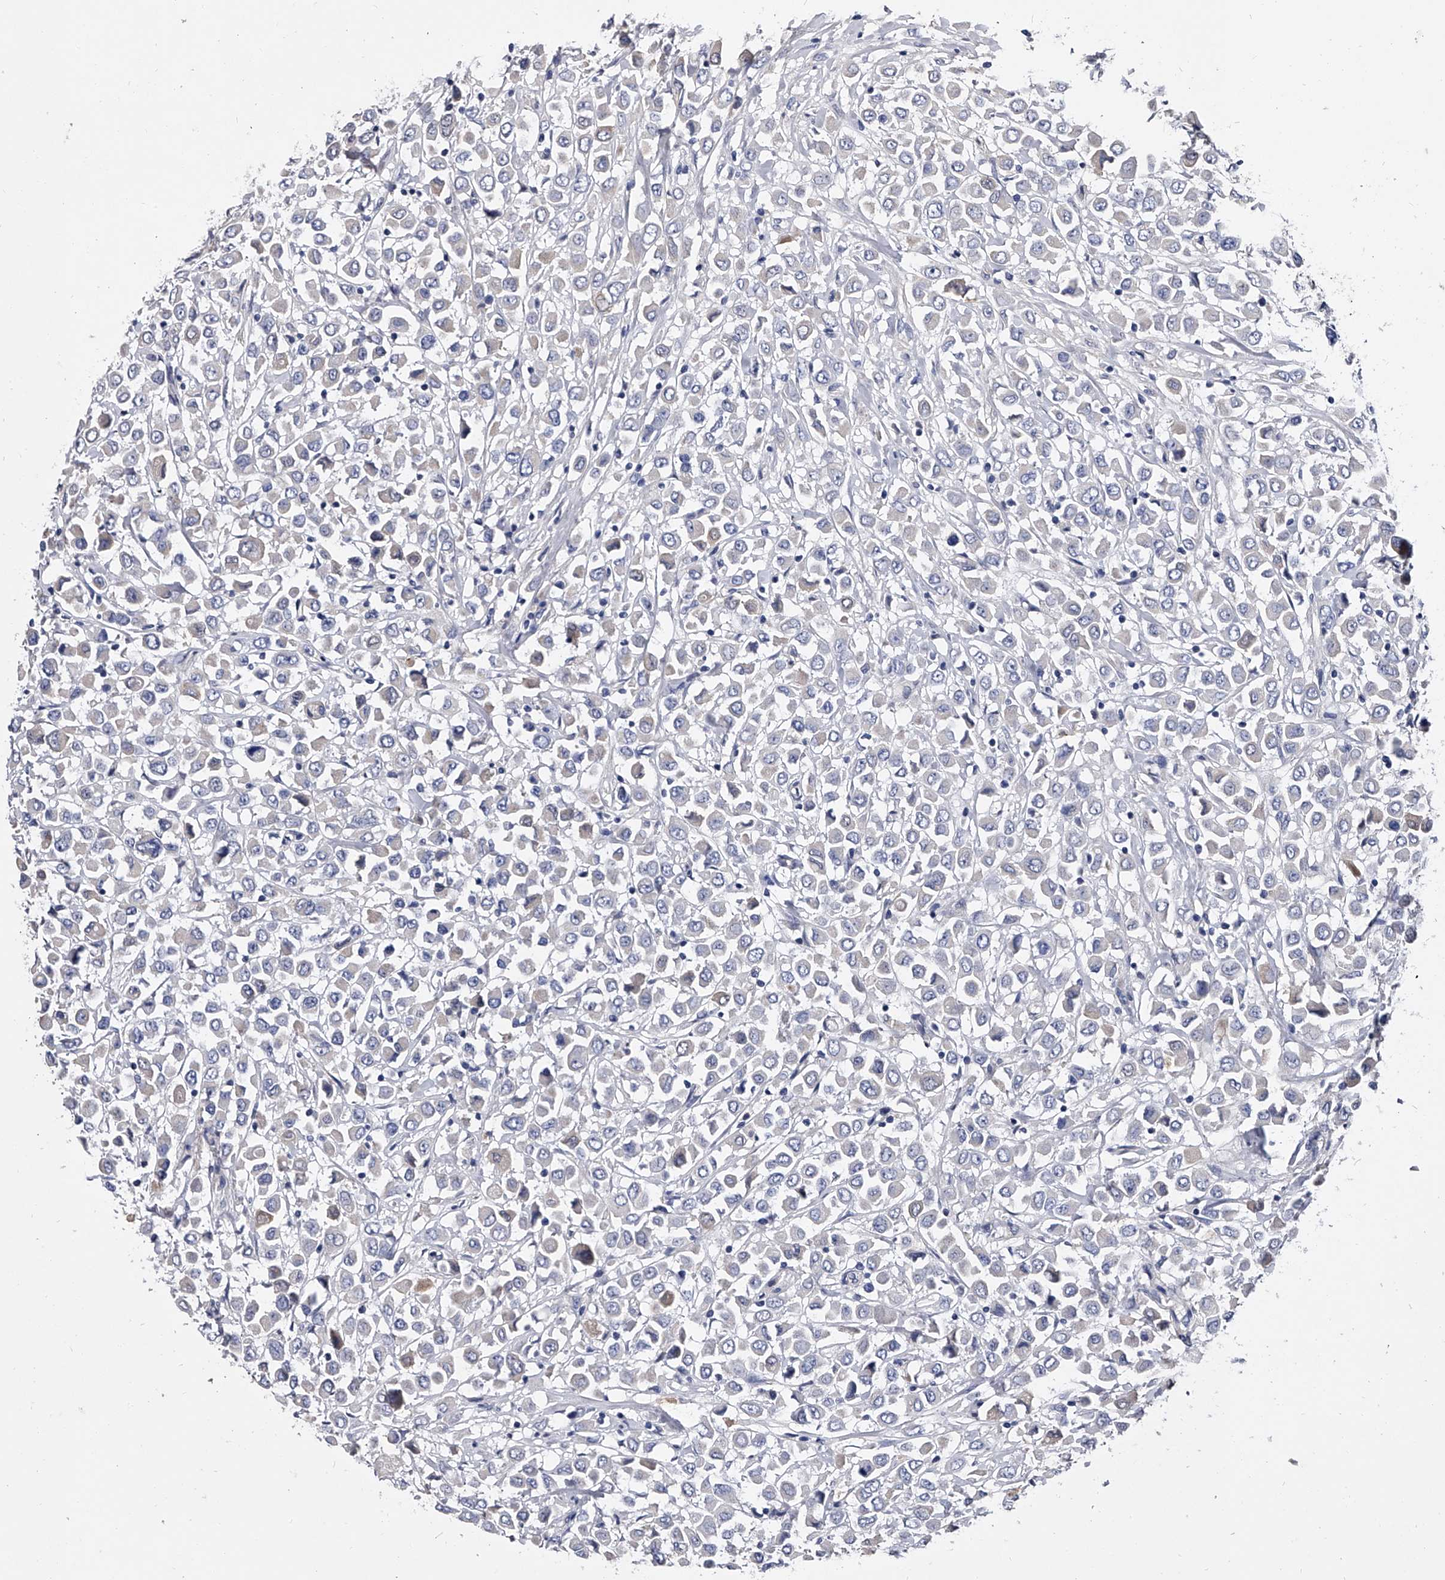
{"staining": {"intensity": "negative", "quantity": "none", "location": "none"}, "tissue": "breast cancer", "cell_type": "Tumor cells", "image_type": "cancer", "snomed": [{"axis": "morphology", "description": "Duct carcinoma"}, {"axis": "topography", "description": "Breast"}], "caption": "The photomicrograph demonstrates no significant staining in tumor cells of breast cancer.", "gene": "EFCAB7", "patient": {"sex": "female", "age": 61}}